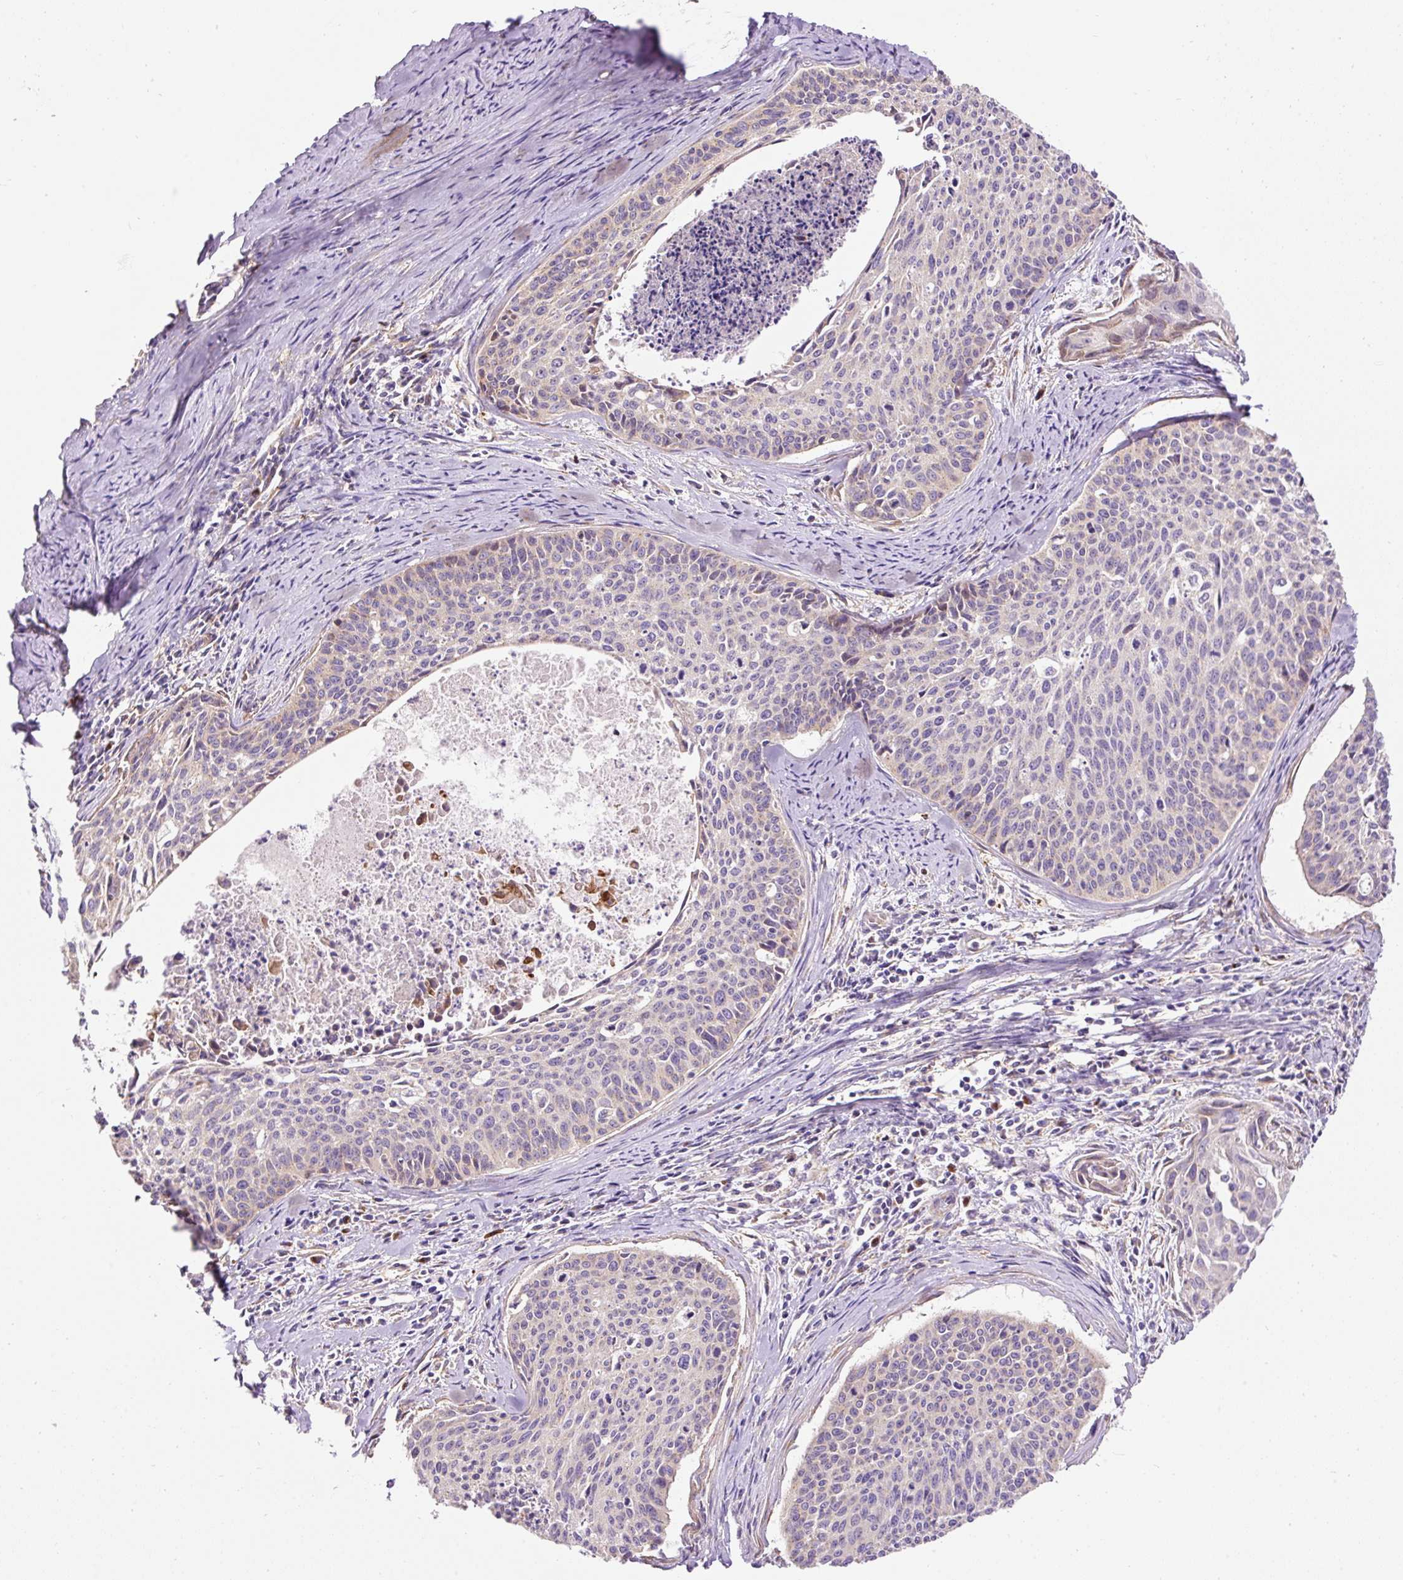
{"staining": {"intensity": "moderate", "quantity": "<25%", "location": "cytoplasmic/membranous"}, "tissue": "cervical cancer", "cell_type": "Tumor cells", "image_type": "cancer", "snomed": [{"axis": "morphology", "description": "Squamous cell carcinoma, NOS"}, {"axis": "topography", "description": "Cervix"}], "caption": "A micrograph of human cervical cancer (squamous cell carcinoma) stained for a protein displays moderate cytoplasmic/membranous brown staining in tumor cells.", "gene": "PRRC2A", "patient": {"sex": "female", "age": 55}}